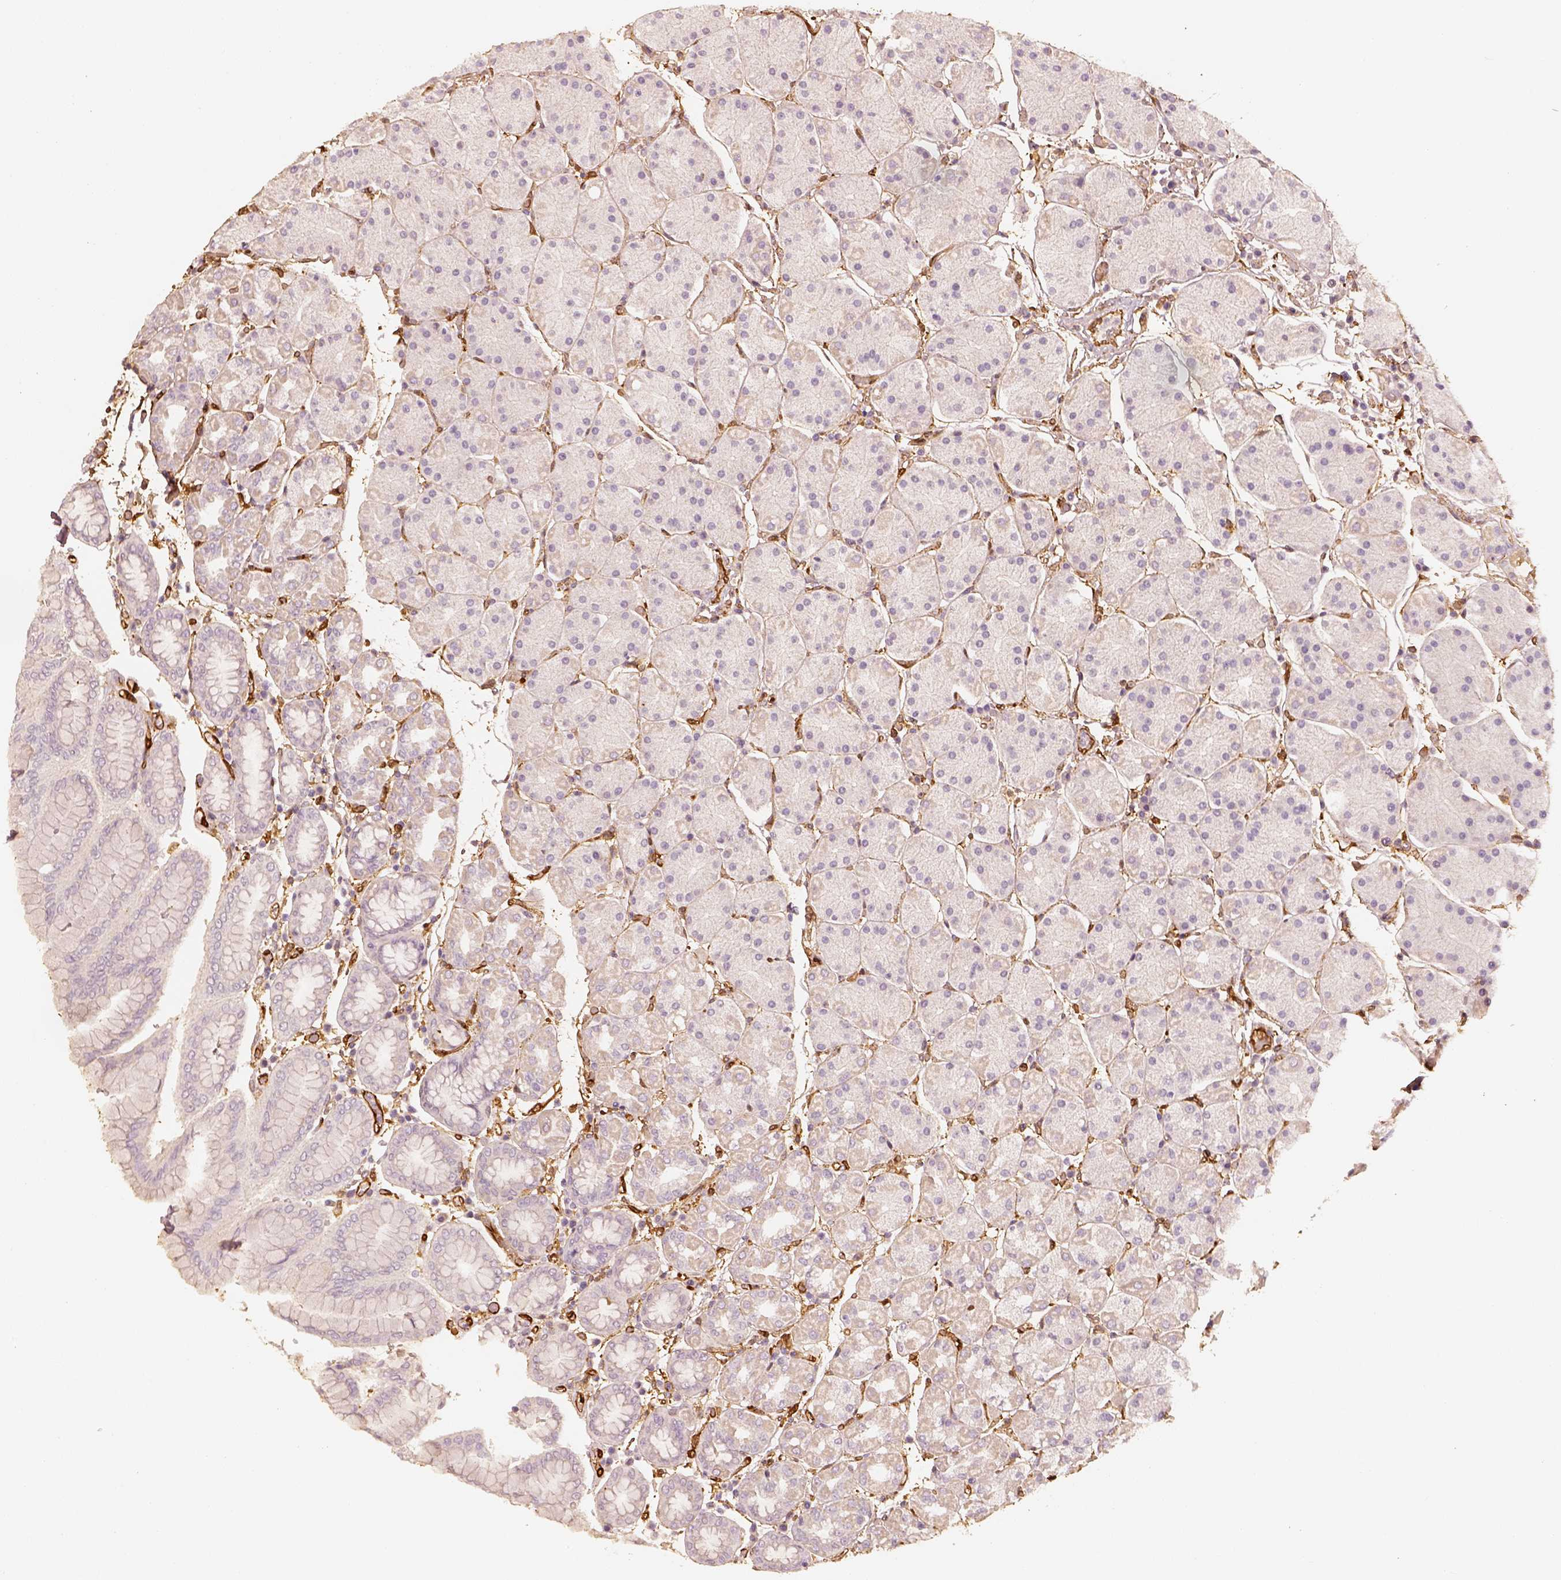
{"staining": {"intensity": "negative", "quantity": "none", "location": "none"}, "tissue": "stomach", "cell_type": "Glandular cells", "image_type": "normal", "snomed": [{"axis": "morphology", "description": "Normal tissue, NOS"}, {"axis": "topography", "description": "Stomach"}], "caption": "High power microscopy histopathology image of an immunohistochemistry histopathology image of benign stomach, revealing no significant staining in glandular cells.", "gene": "FSCN1", "patient": {"sex": "male", "age": 54}}